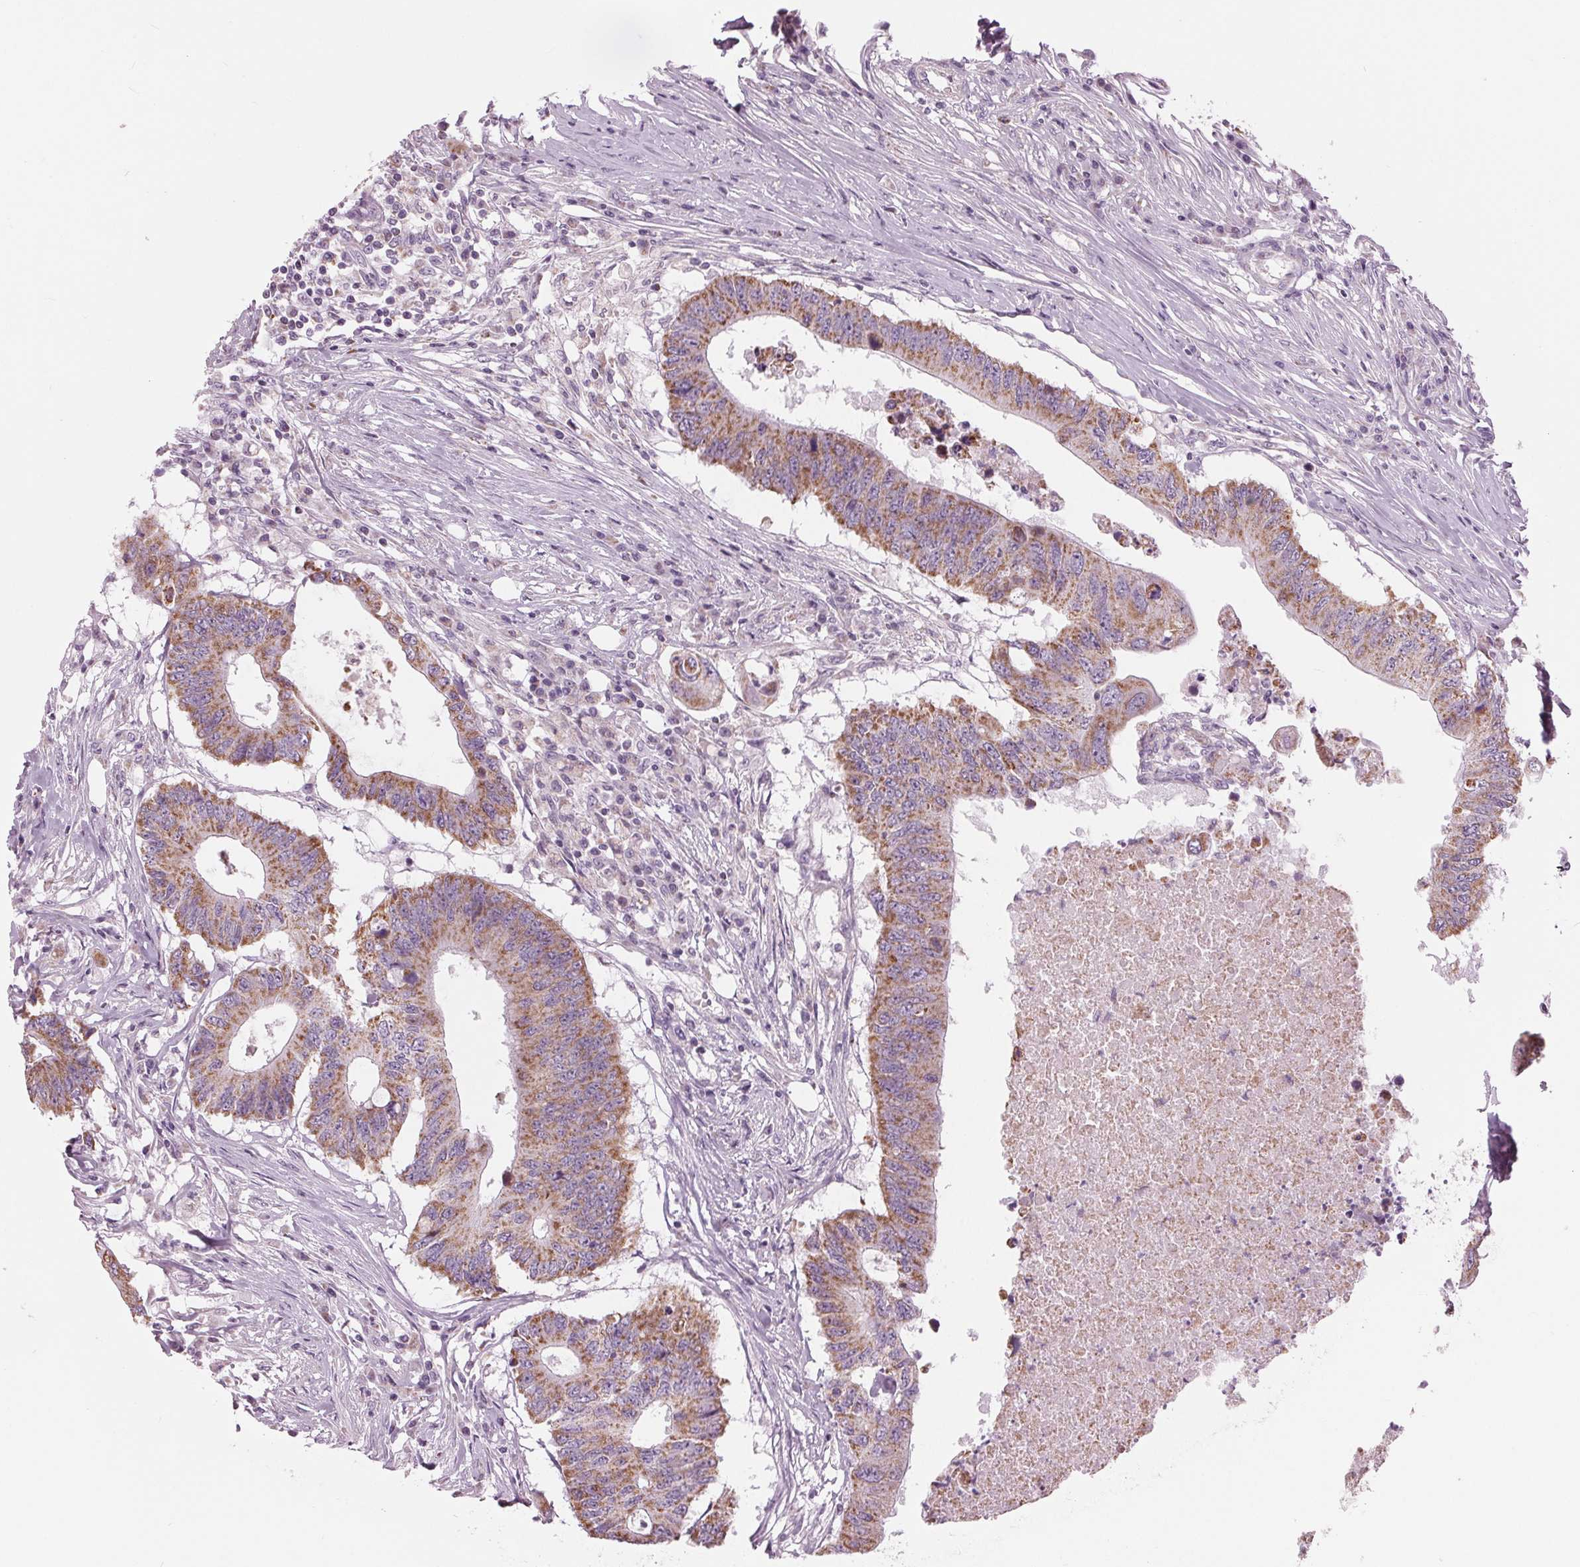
{"staining": {"intensity": "moderate", "quantity": ">75%", "location": "cytoplasmic/membranous"}, "tissue": "colorectal cancer", "cell_type": "Tumor cells", "image_type": "cancer", "snomed": [{"axis": "morphology", "description": "Adenocarcinoma, NOS"}, {"axis": "topography", "description": "Colon"}], "caption": "IHC (DAB) staining of adenocarcinoma (colorectal) shows moderate cytoplasmic/membranous protein staining in approximately >75% of tumor cells.", "gene": "SAMD4A", "patient": {"sex": "male", "age": 71}}